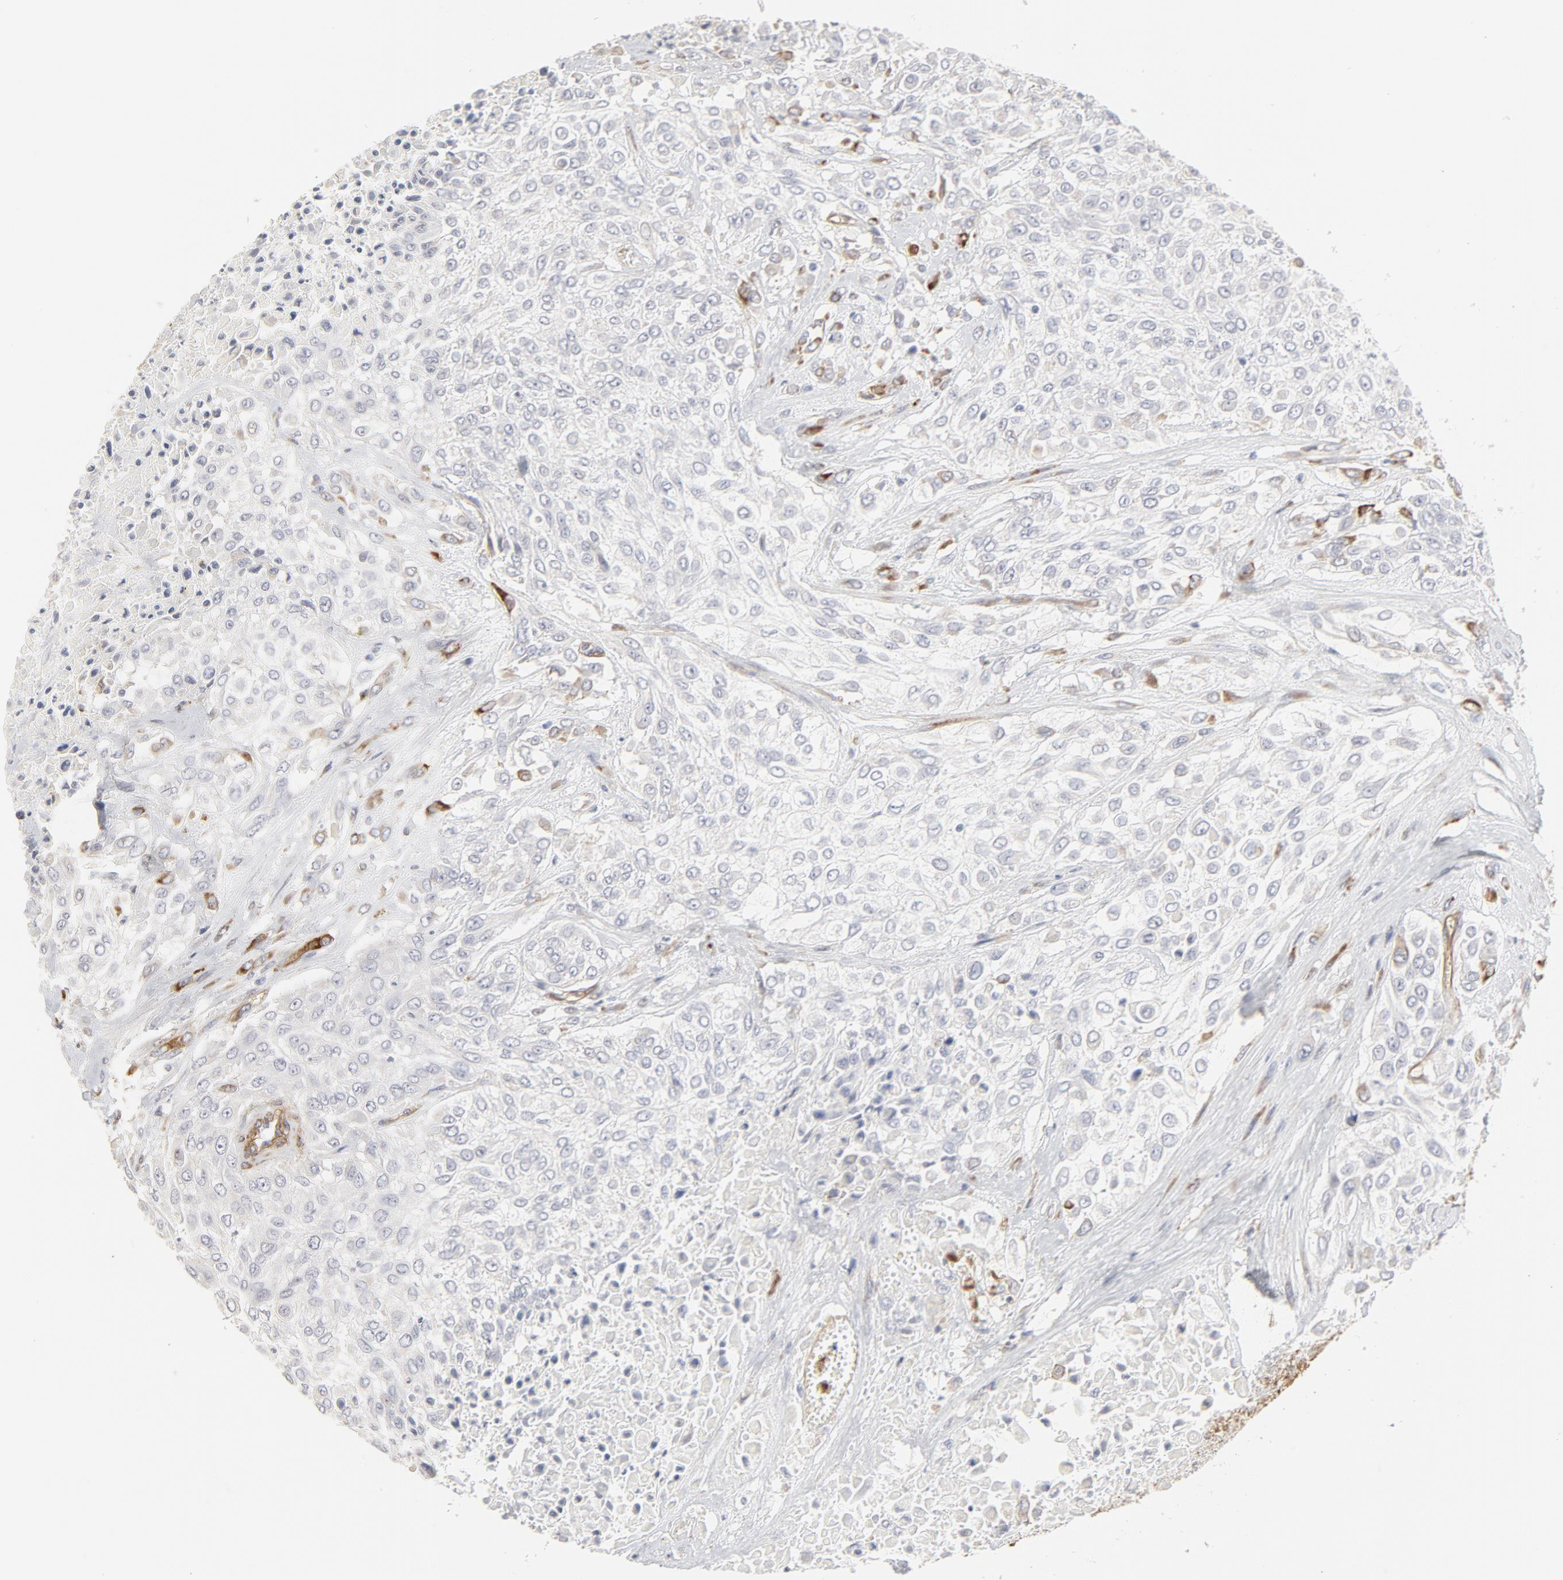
{"staining": {"intensity": "negative", "quantity": "none", "location": "none"}, "tissue": "urothelial cancer", "cell_type": "Tumor cells", "image_type": "cancer", "snomed": [{"axis": "morphology", "description": "Urothelial carcinoma, High grade"}, {"axis": "topography", "description": "Urinary bladder"}], "caption": "This is an IHC histopathology image of high-grade urothelial carcinoma. There is no expression in tumor cells.", "gene": "MAGED4", "patient": {"sex": "male", "age": 57}}